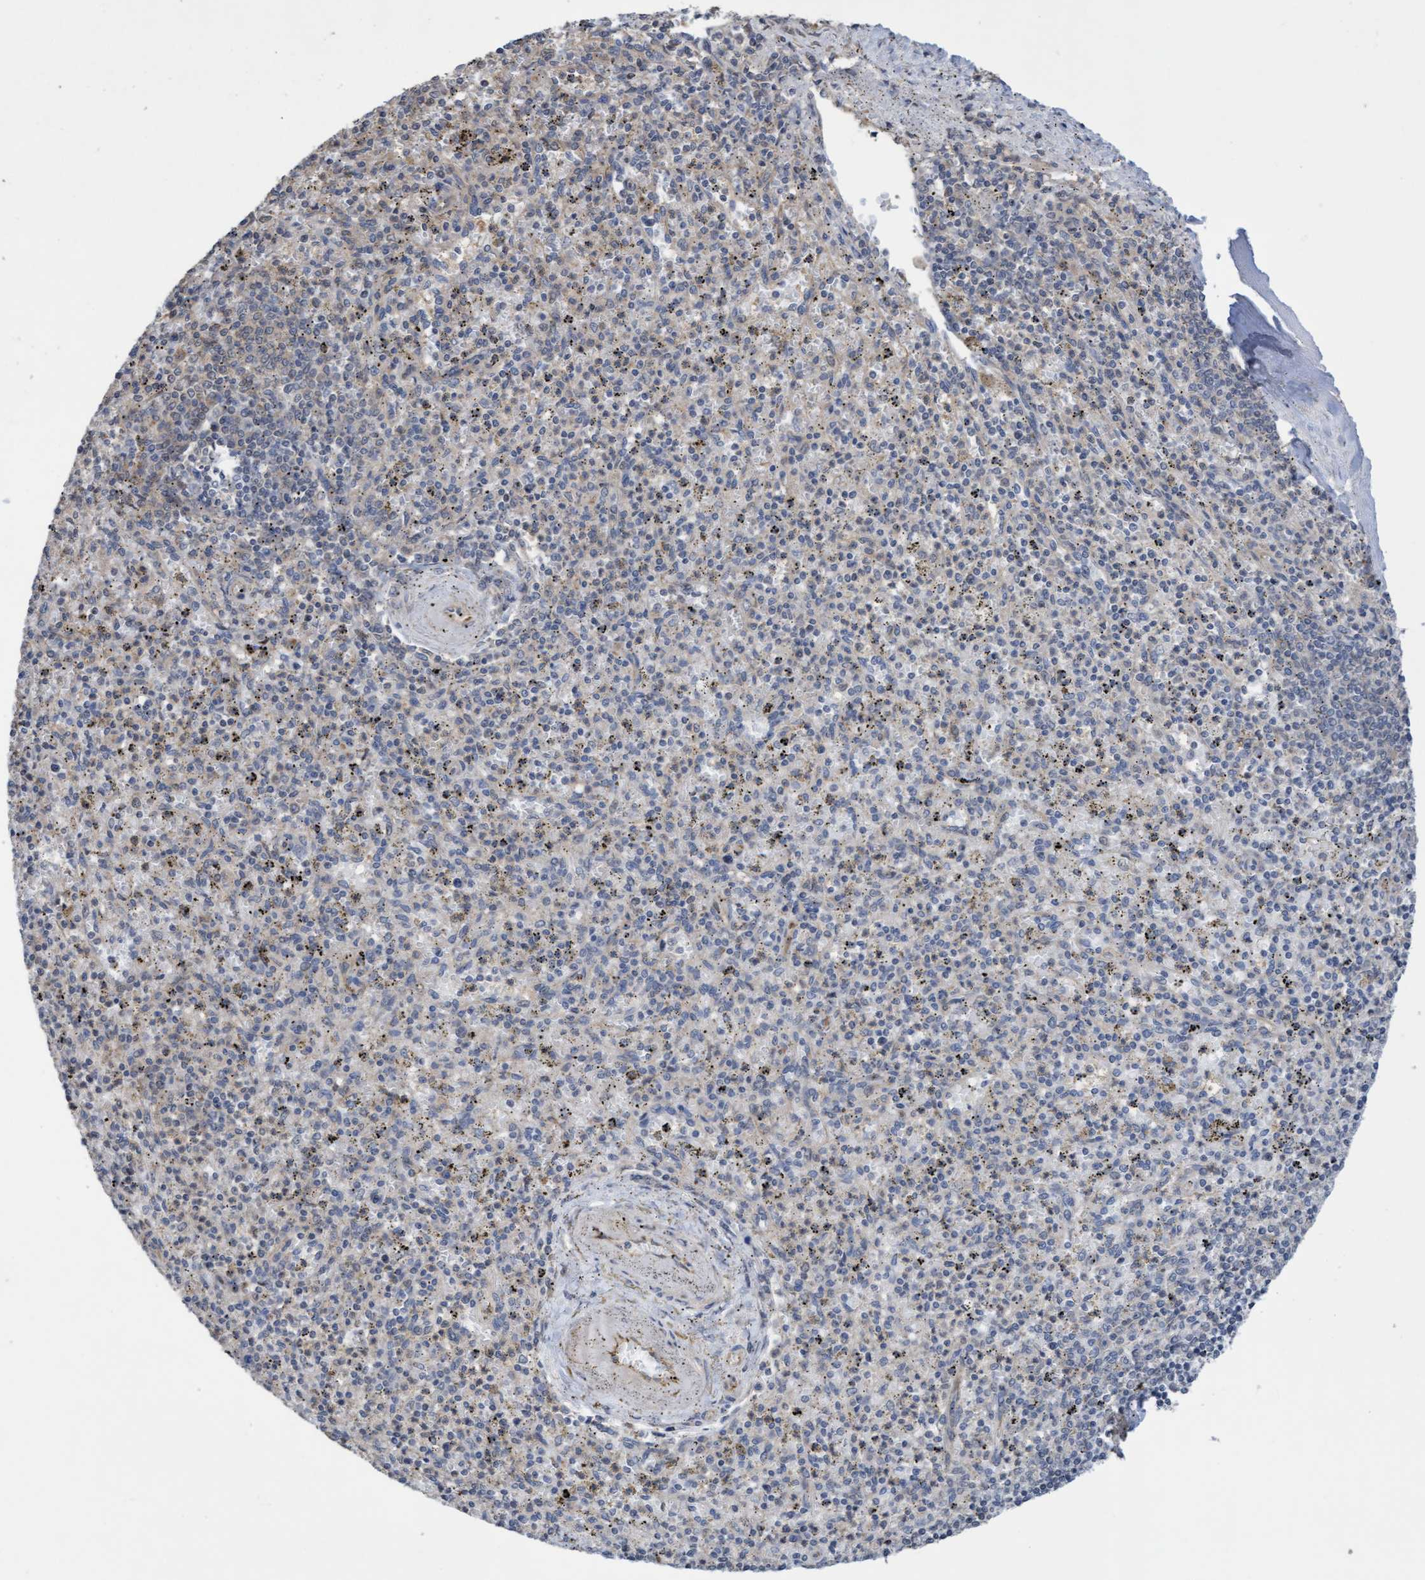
{"staining": {"intensity": "negative", "quantity": "none", "location": "none"}, "tissue": "spleen", "cell_type": "Cells in red pulp", "image_type": "normal", "snomed": [{"axis": "morphology", "description": "Normal tissue, NOS"}, {"axis": "topography", "description": "Spleen"}], "caption": "The micrograph reveals no staining of cells in red pulp in benign spleen. (DAB (3,3'-diaminobenzidine) immunohistochemistry with hematoxylin counter stain).", "gene": "ITFG1", "patient": {"sex": "male", "age": 72}}